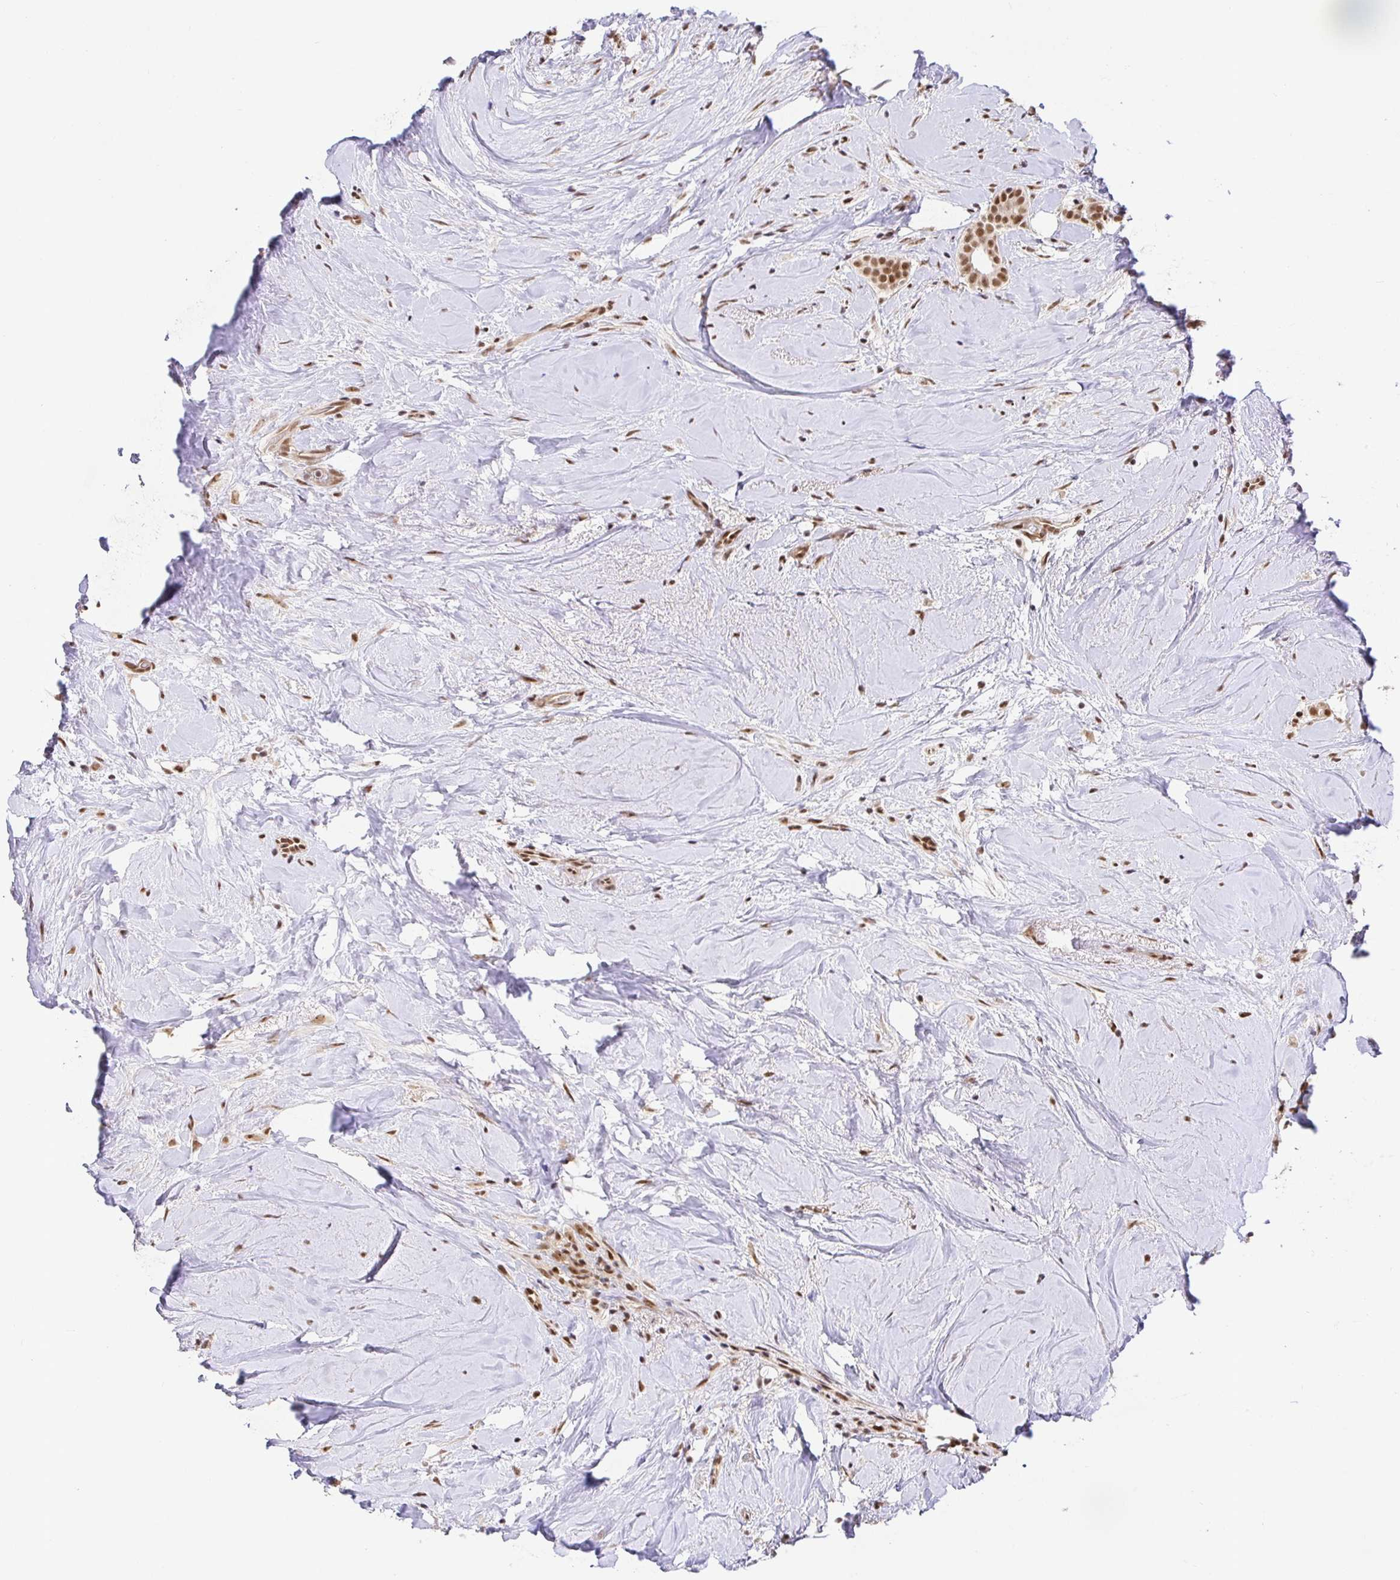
{"staining": {"intensity": "moderate", "quantity": ">75%", "location": "nuclear"}, "tissue": "breast cancer", "cell_type": "Tumor cells", "image_type": "cancer", "snomed": [{"axis": "morphology", "description": "Duct carcinoma"}, {"axis": "topography", "description": "Breast"}], "caption": "This is an image of immunohistochemistry (IHC) staining of breast invasive ductal carcinoma, which shows moderate positivity in the nuclear of tumor cells.", "gene": "USF1", "patient": {"sex": "female", "age": 65}}